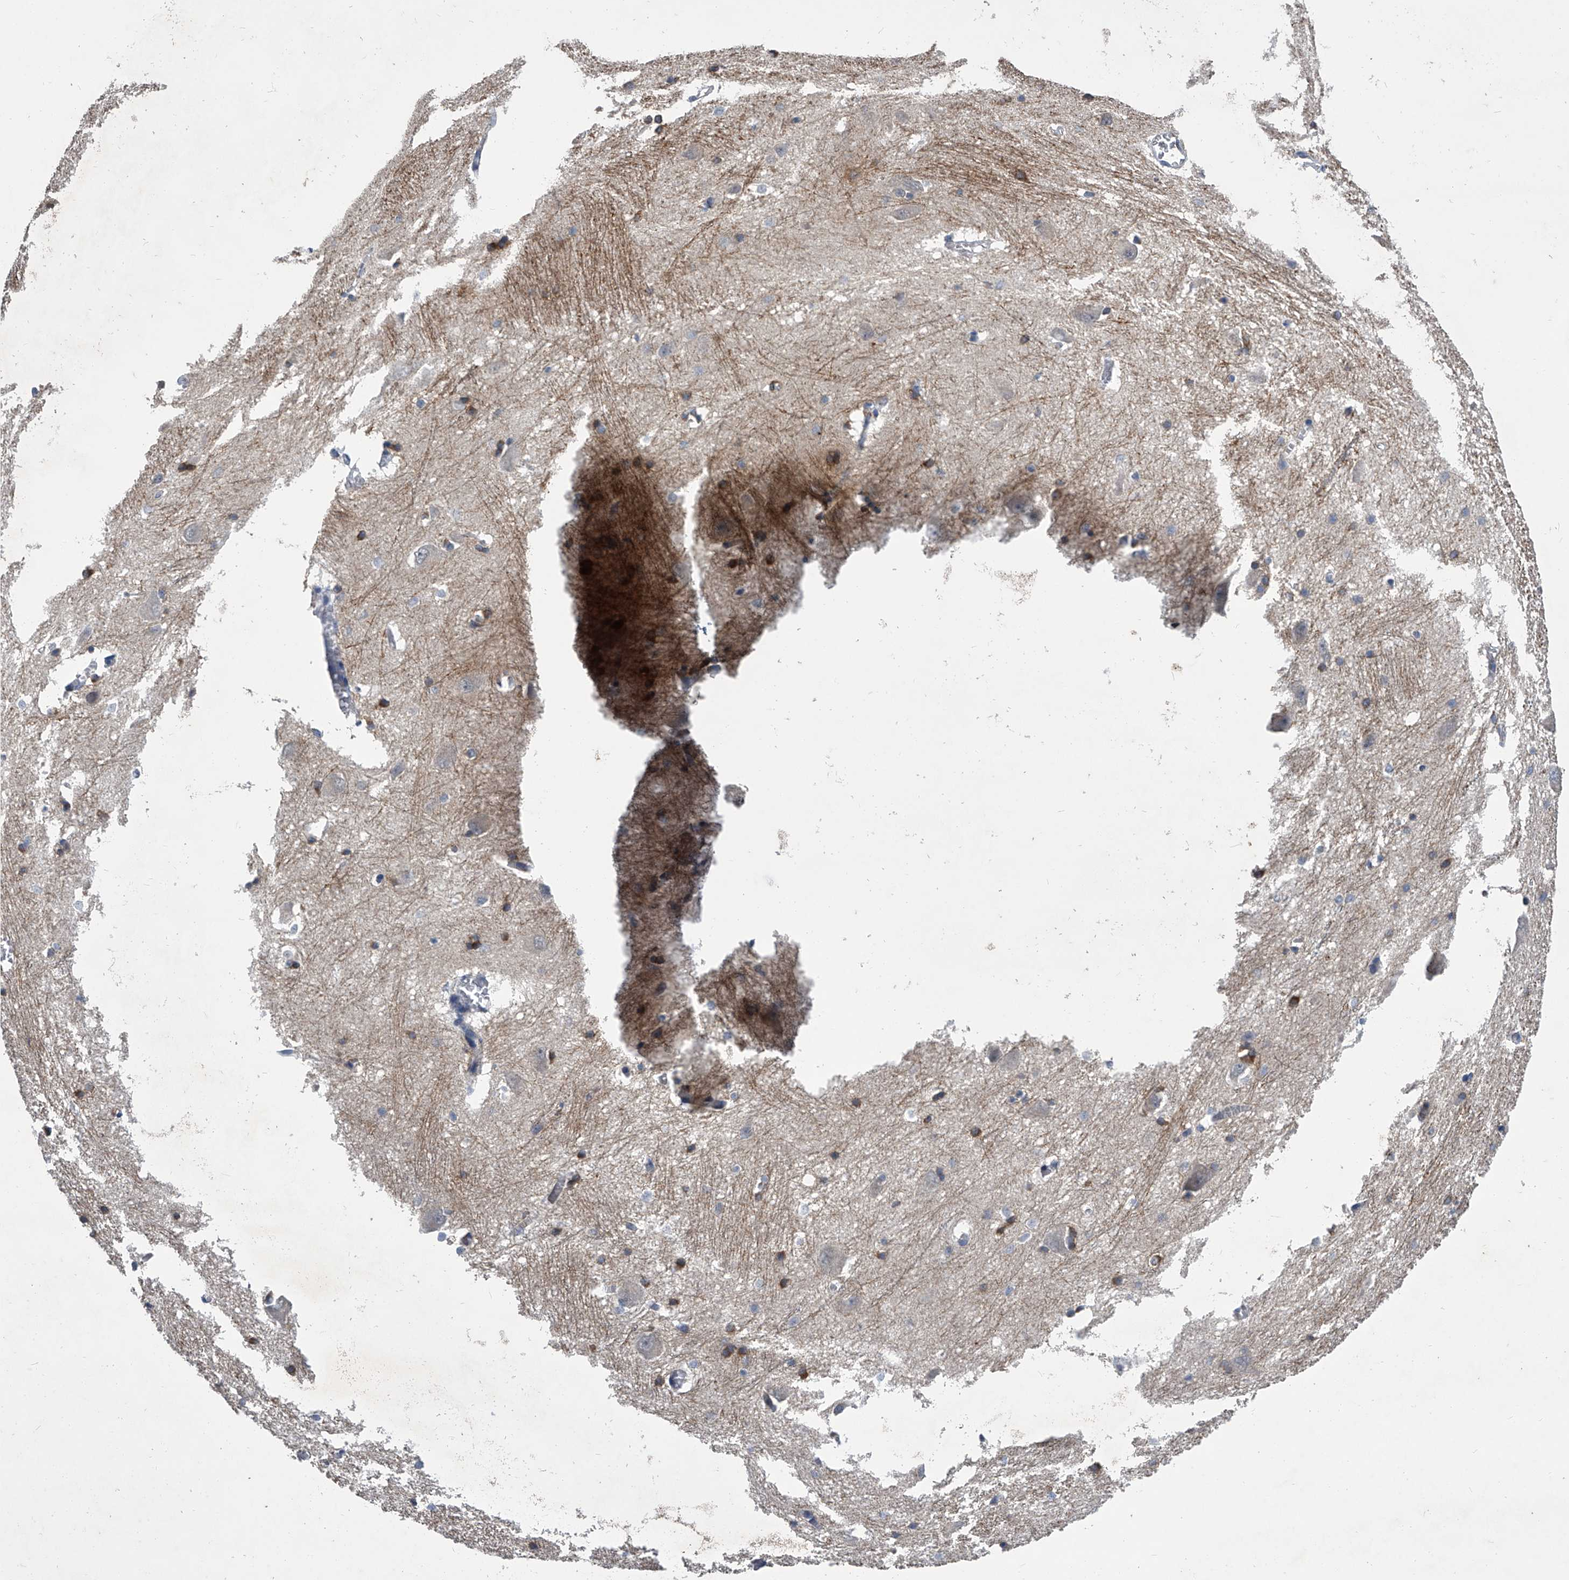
{"staining": {"intensity": "weak", "quantity": "<25%", "location": "cytoplasmic/membranous"}, "tissue": "caudate", "cell_type": "Glial cells", "image_type": "normal", "snomed": [{"axis": "morphology", "description": "Normal tissue, NOS"}, {"axis": "topography", "description": "Lateral ventricle wall"}], "caption": "This is an IHC histopathology image of unremarkable caudate. There is no staining in glial cells.", "gene": "MAP4K3", "patient": {"sex": "male", "age": 37}}